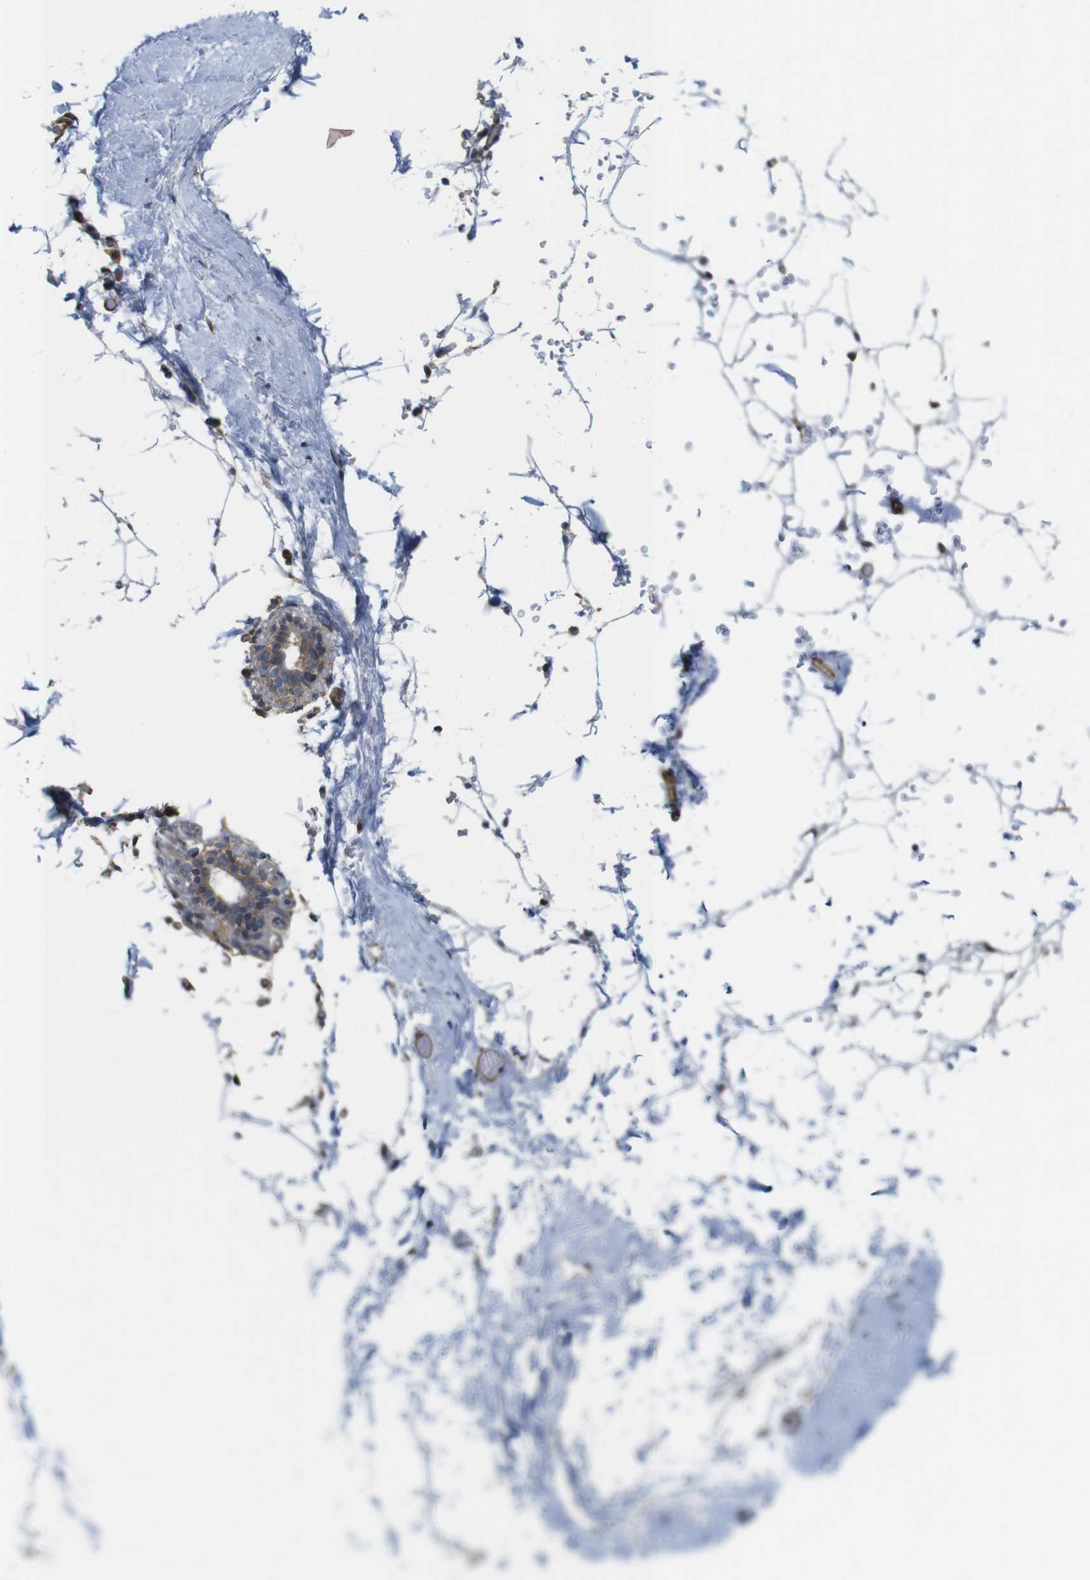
{"staining": {"intensity": "weak", "quantity": "25%-75%", "location": "cytoplasmic/membranous"}, "tissue": "adipose tissue", "cell_type": "Adipocytes", "image_type": "normal", "snomed": [{"axis": "morphology", "description": "Normal tissue, NOS"}, {"axis": "topography", "description": "Breast"}, {"axis": "topography", "description": "Soft tissue"}], "caption": "The micrograph exhibits immunohistochemical staining of benign adipose tissue. There is weak cytoplasmic/membranous positivity is identified in approximately 25%-75% of adipocytes. (Brightfield microscopy of DAB IHC at high magnification).", "gene": "ZDHHC5", "patient": {"sex": "female", "age": 75}}